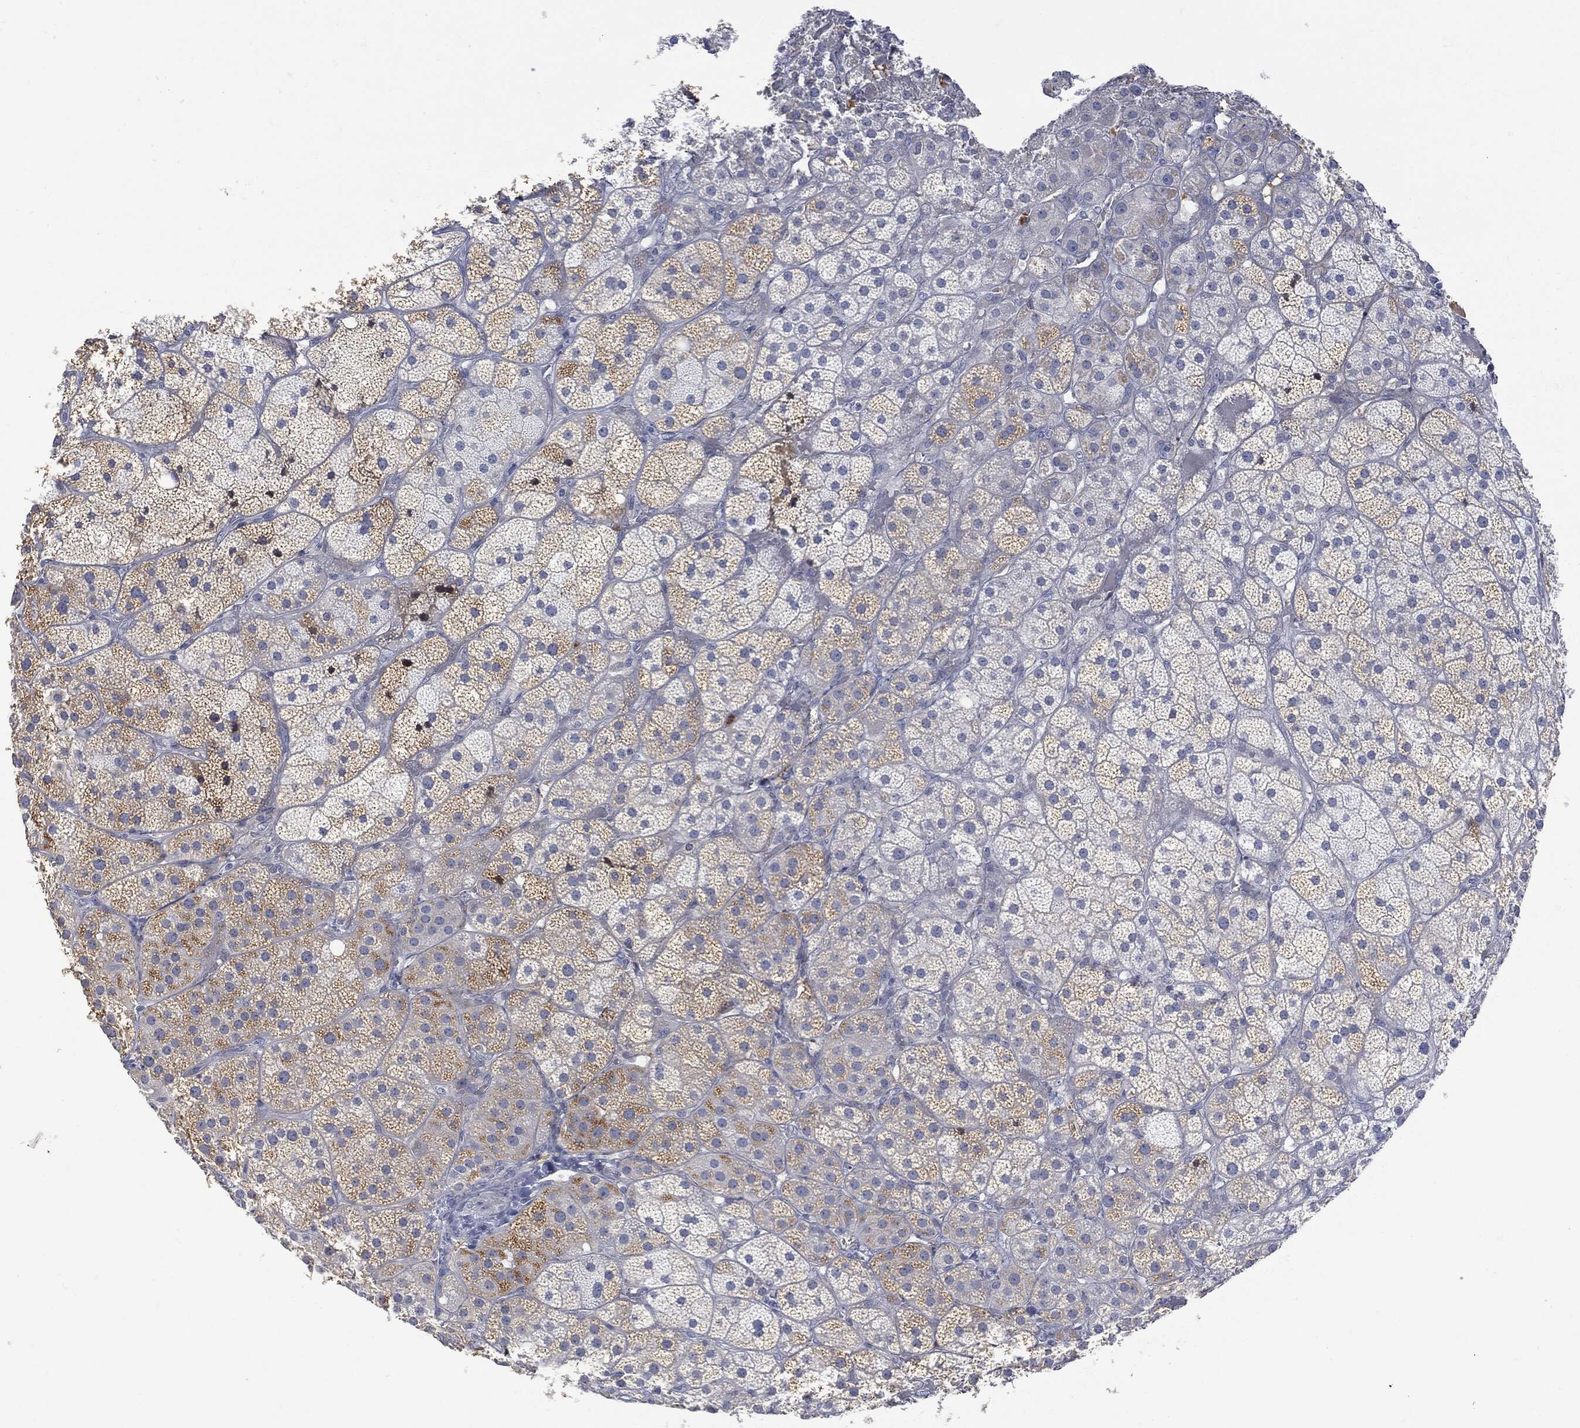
{"staining": {"intensity": "weak", "quantity": "<25%", "location": "cytoplasmic/membranous"}, "tissue": "adrenal gland", "cell_type": "Glandular cells", "image_type": "normal", "snomed": [{"axis": "morphology", "description": "Normal tissue, NOS"}, {"axis": "topography", "description": "Adrenal gland"}], "caption": "Glandular cells show no significant protein positivity in normal adrenal gland. (Stains: DAB (3,3'-diaminobenzidine) immunohistochemistry (IHC) with hematoxylin counter stain, Microscopy: brightfield microscopy at high magnification).", "gene": "BTK", "patient": {"sex": "male", "age": 57}}